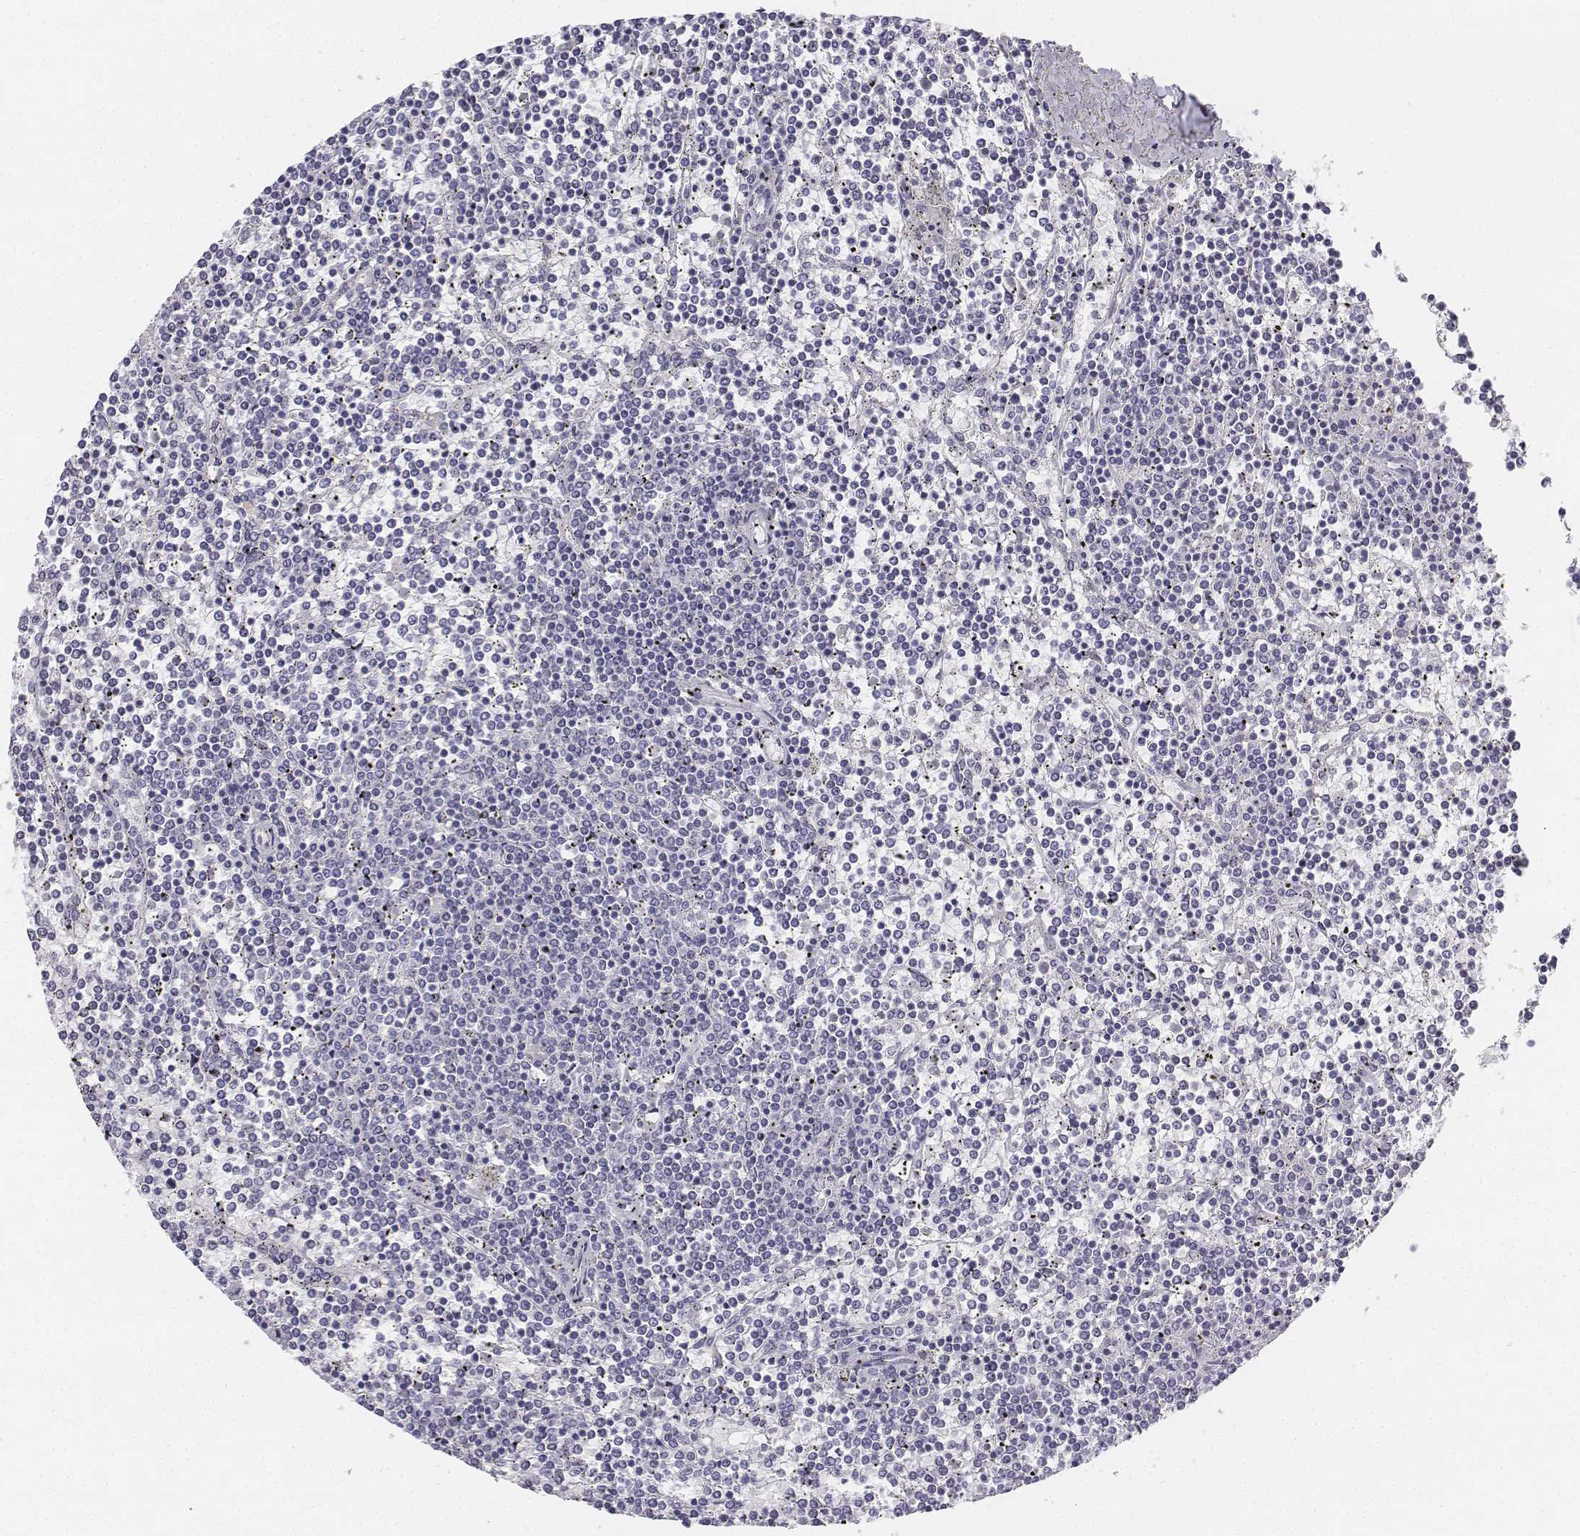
{"staining": {"intensity": "negative", "quantity": "none", "location": "none"}, "tissue": "lymphoma", "cell_type": "Tumor cells", "image_type": "cancer", "snomed": [{"axis": "morphology", "description": "Malignant lymphoma, non-Hodgkin's type, Low grade"}, {"axis": "topography", "description": "Spleen"}], "caption": "High power microscopy photomicrograph of an IHC histopathology image of malignant lymphoma, non-Hodgkin's type (low-grade), revealing no significant positivity in tumor cells.", "gene": "UCN2", "patient": {"sex": "female", "age": 19}}